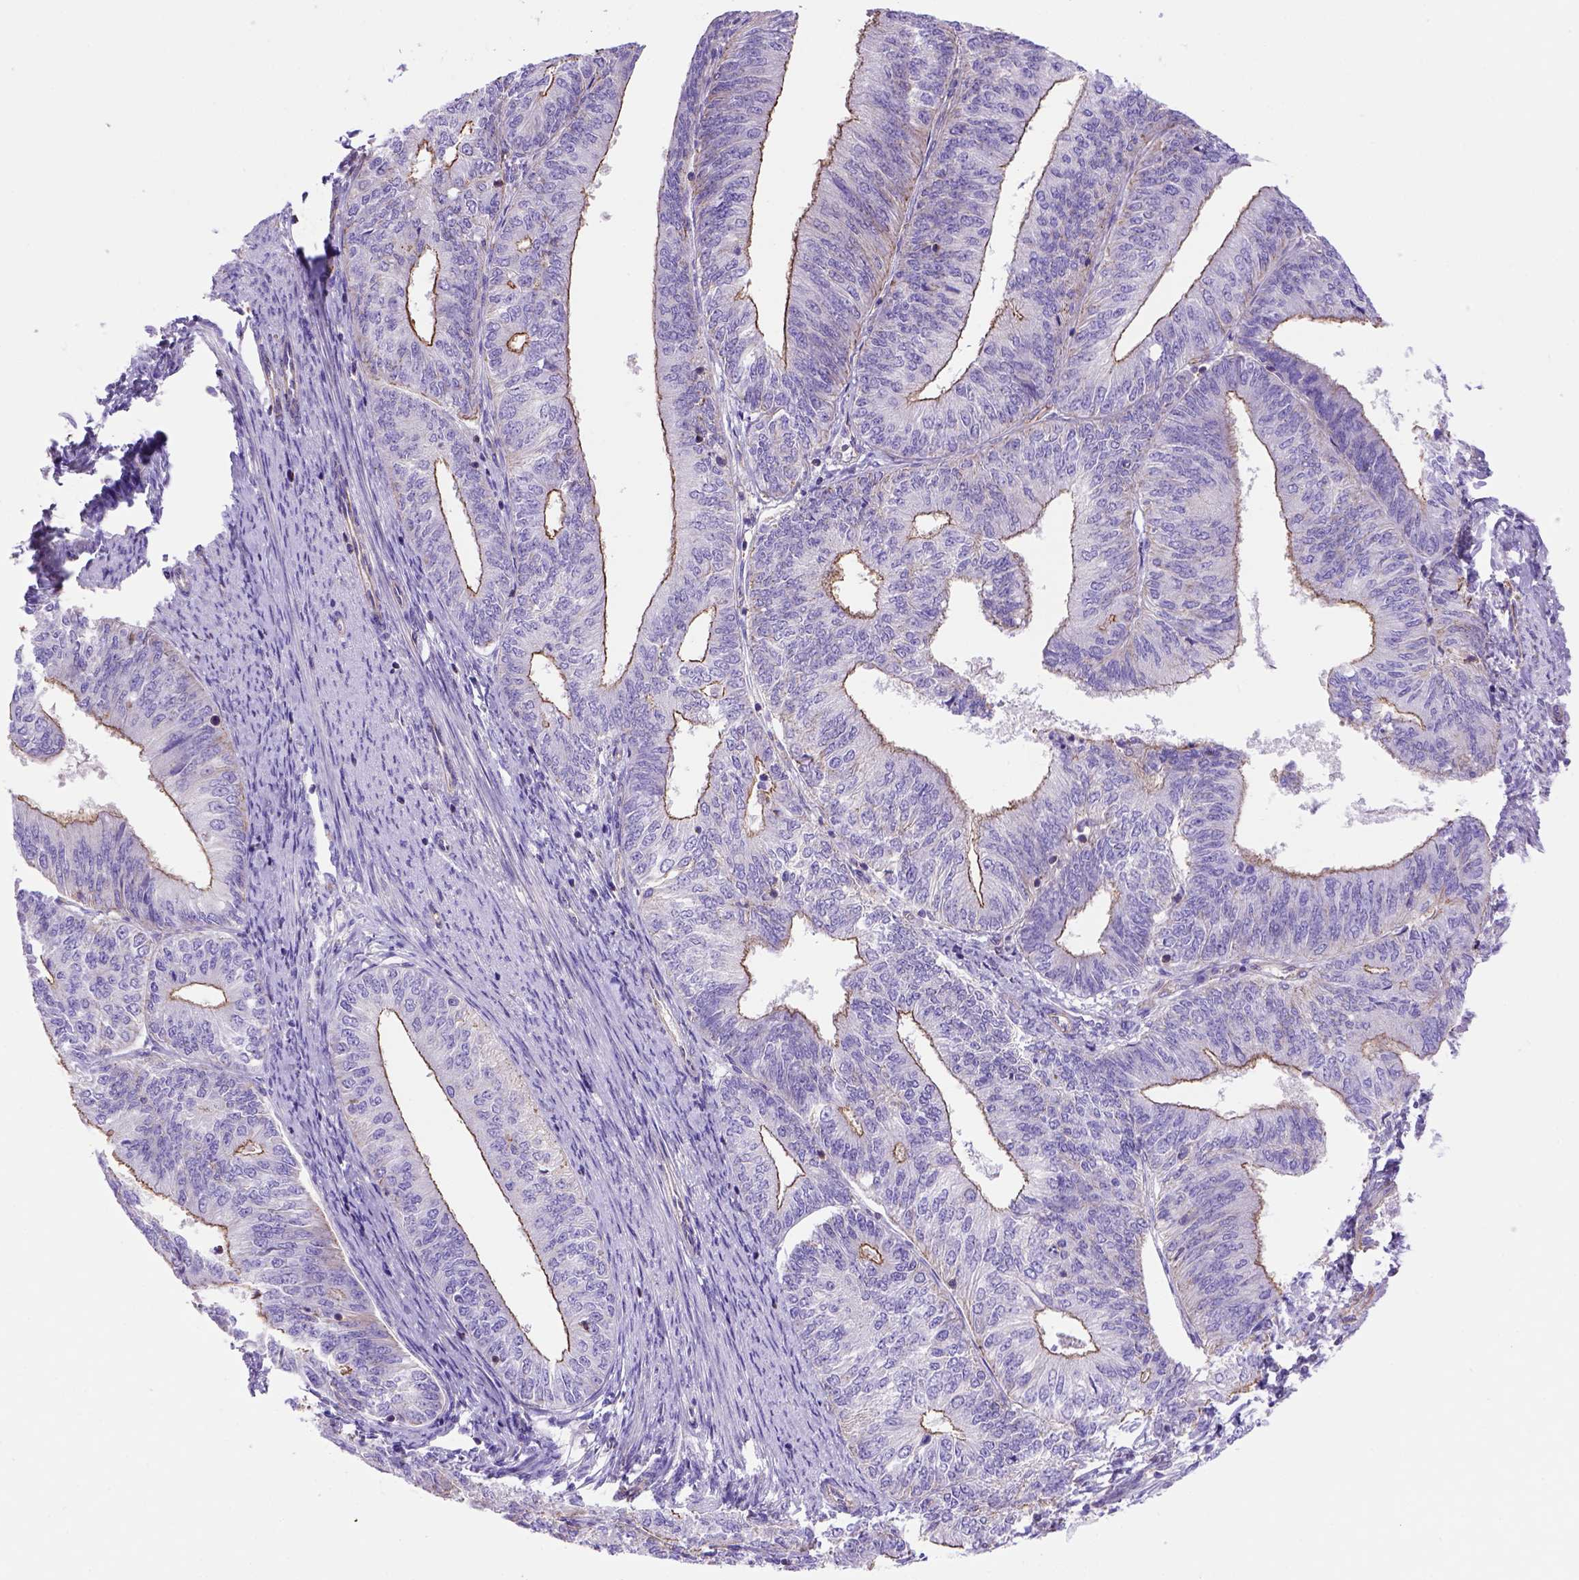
{"staining": {"intensity": "strong", "quantity": "<25%", "location": "cytoplasmic/membranous"}, "tissue": "endometrial cancer", "cell_type": "Tumor cells", "image_type": "cancer", "snomed": [{"axis": "morphology", "description": "Adenocarcinoma, NOS"}, {"axis": "topography", "description": "Endometrium"}], "caption": "A photomicrograph showing strong cytoplasmic/membranous positivity in approximately <25% of tumor cells in endometrial cancer (adenocarcinoma), as visualized by brown immunohistochemical staining.", "gene": "PEX12", "patient": {"sex": "female", "age": 58}}